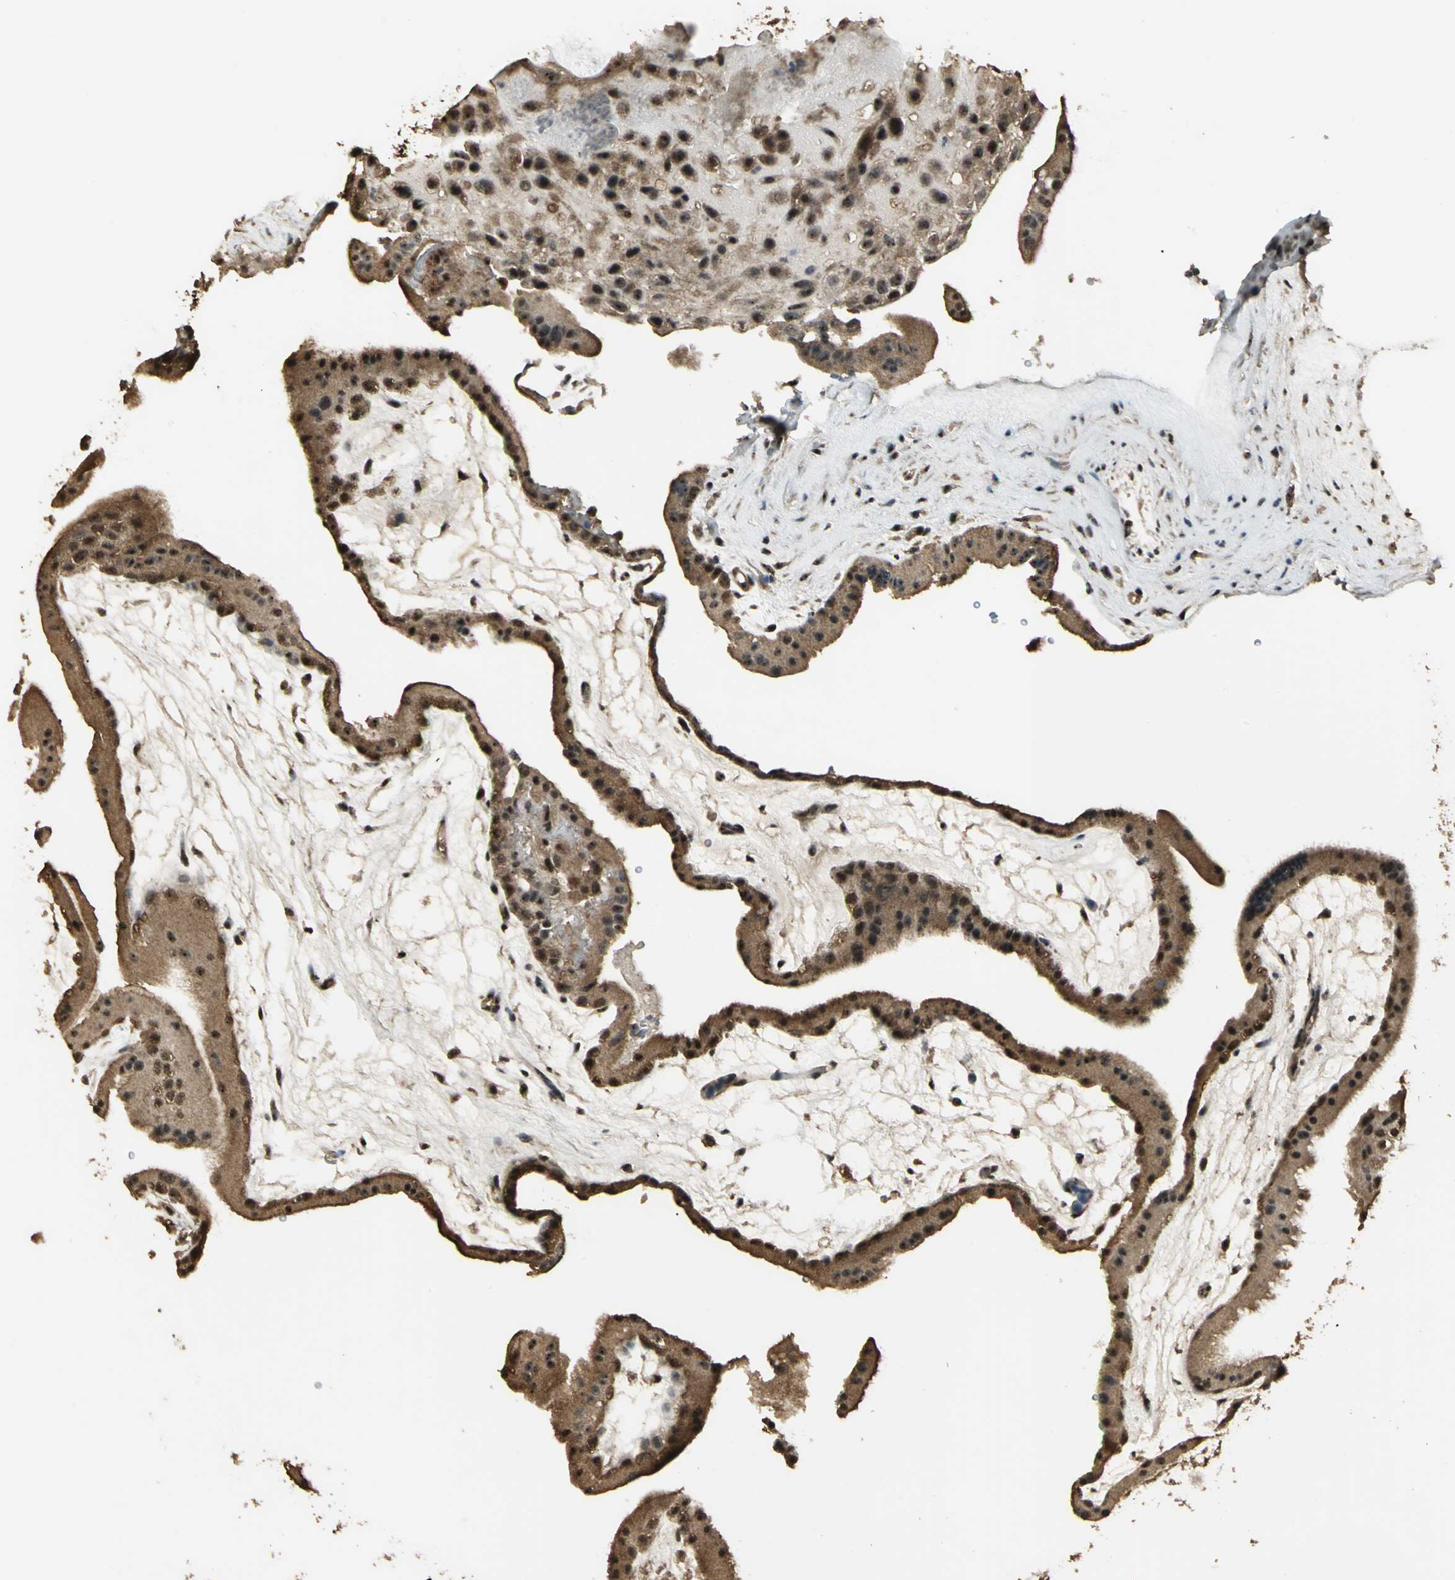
{"staining": {"intensity": "moderate", "quantity": ">75%", "location": "cytoplasmic/membranous,nuclear"}, "tissue": "placenta", "cell_type": "Decidual cells", "image_type": "normal", "snomed": [{"axis": "morphology", "description": "Normal tissue, NOS"}, {"axis": "topography", "description": "Placenta"}], "caption": "Placenta stained for a protein demonstrates moderate cytoplasmic/membranous,nuclear positivity in decidual cells. Immunohistochemistry stains the protein of interest in brown and the nuclei are stained blue.", "gene": "UCHL5", "patient": {"sex": "female", "age": 19}}